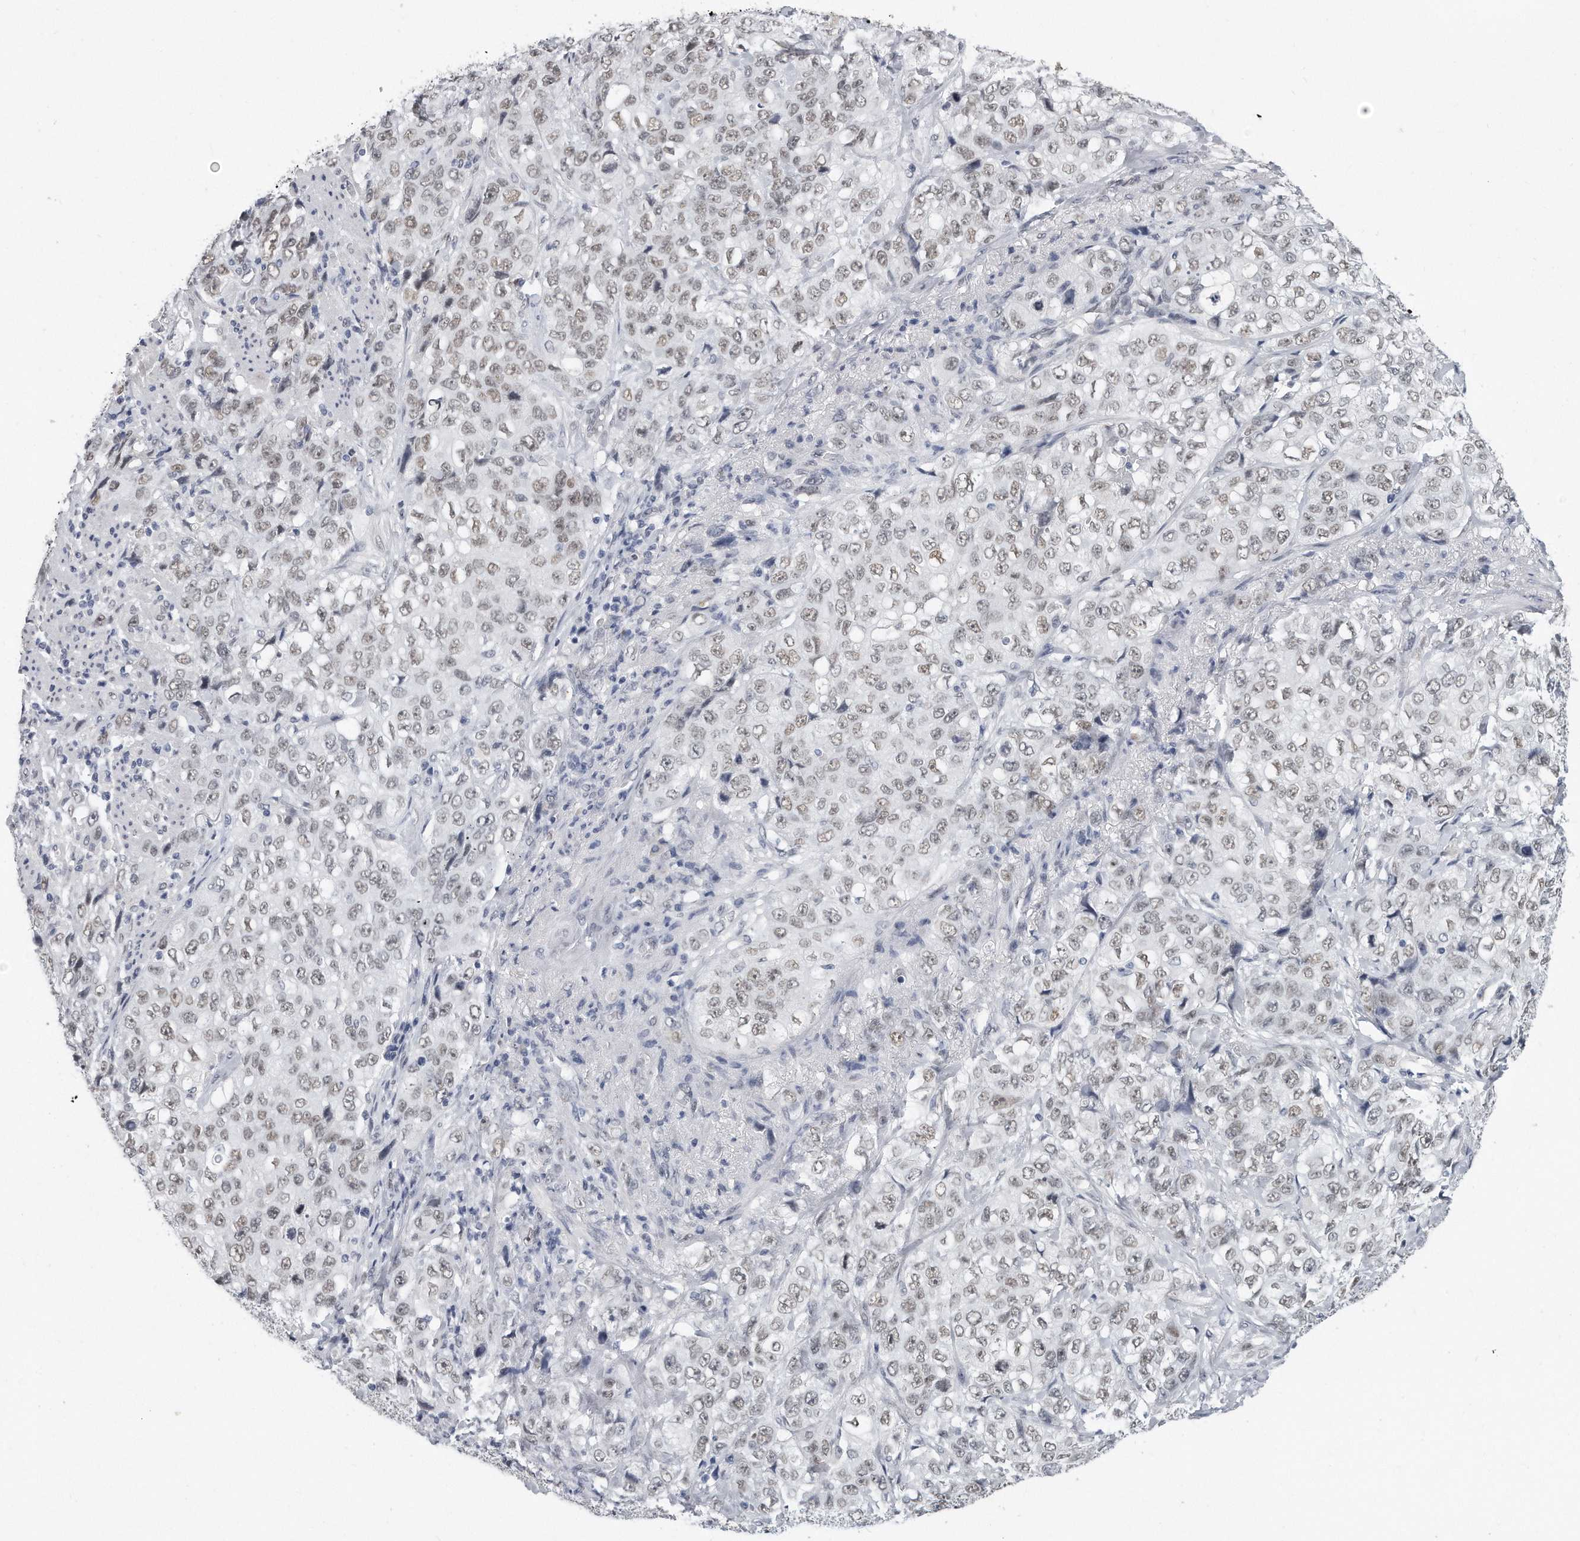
{"staining": {"intensity": "weak", "quantity": ">75%", "location": "nuclear"}, "tissue": "stomach cancer", "cell_type": "Tumor cells", "image_type": "cancer", "snomed": [{"axis": "morphology", "description": "Adenocarcinoma, NOS"}, {"axis": "topography", "description": "Stomach"}], "caption": "Approximately >75% of tumor cells in human stomach cancer (adenocarcinoma) demonstrate weak nuclear protein positivity as visualized by brown immunohistochemical staining.", "gene": "CTBP2", "patient": {"sex": "male", "age": 48}}